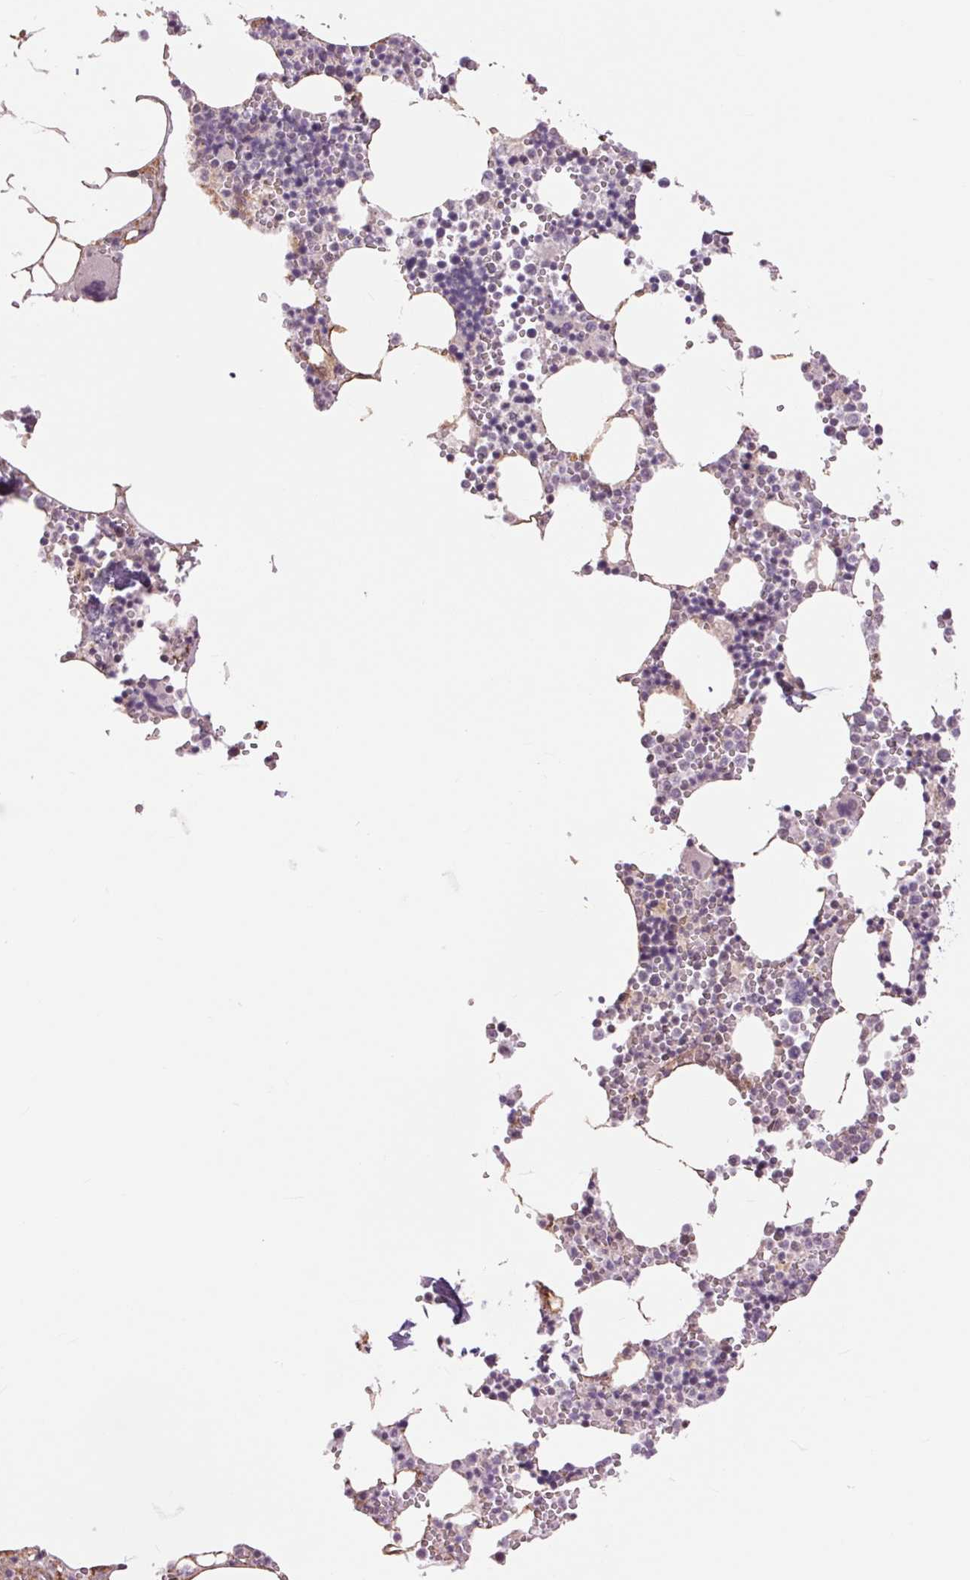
{"staining": {"intensity": "negative", "quantity": "none", "location": "none"}, "tissue": "bone marrow", "cell_type": "Hematopoietic cells", "image_type": "normal", "snomed": [{"axis": "morphology", "description": "Normal tissue, NOS"}, {"axis": "topography", "description": "Bone marrow"}], "caption": "Immunohistochemistry (IHC) image of unremarkable bone marrow: bone marrow stained with DAB displays no significant protein expression in hematopoietic cells.", "gene": "PALM", "patient": {"sex": "male", "age": 54}}